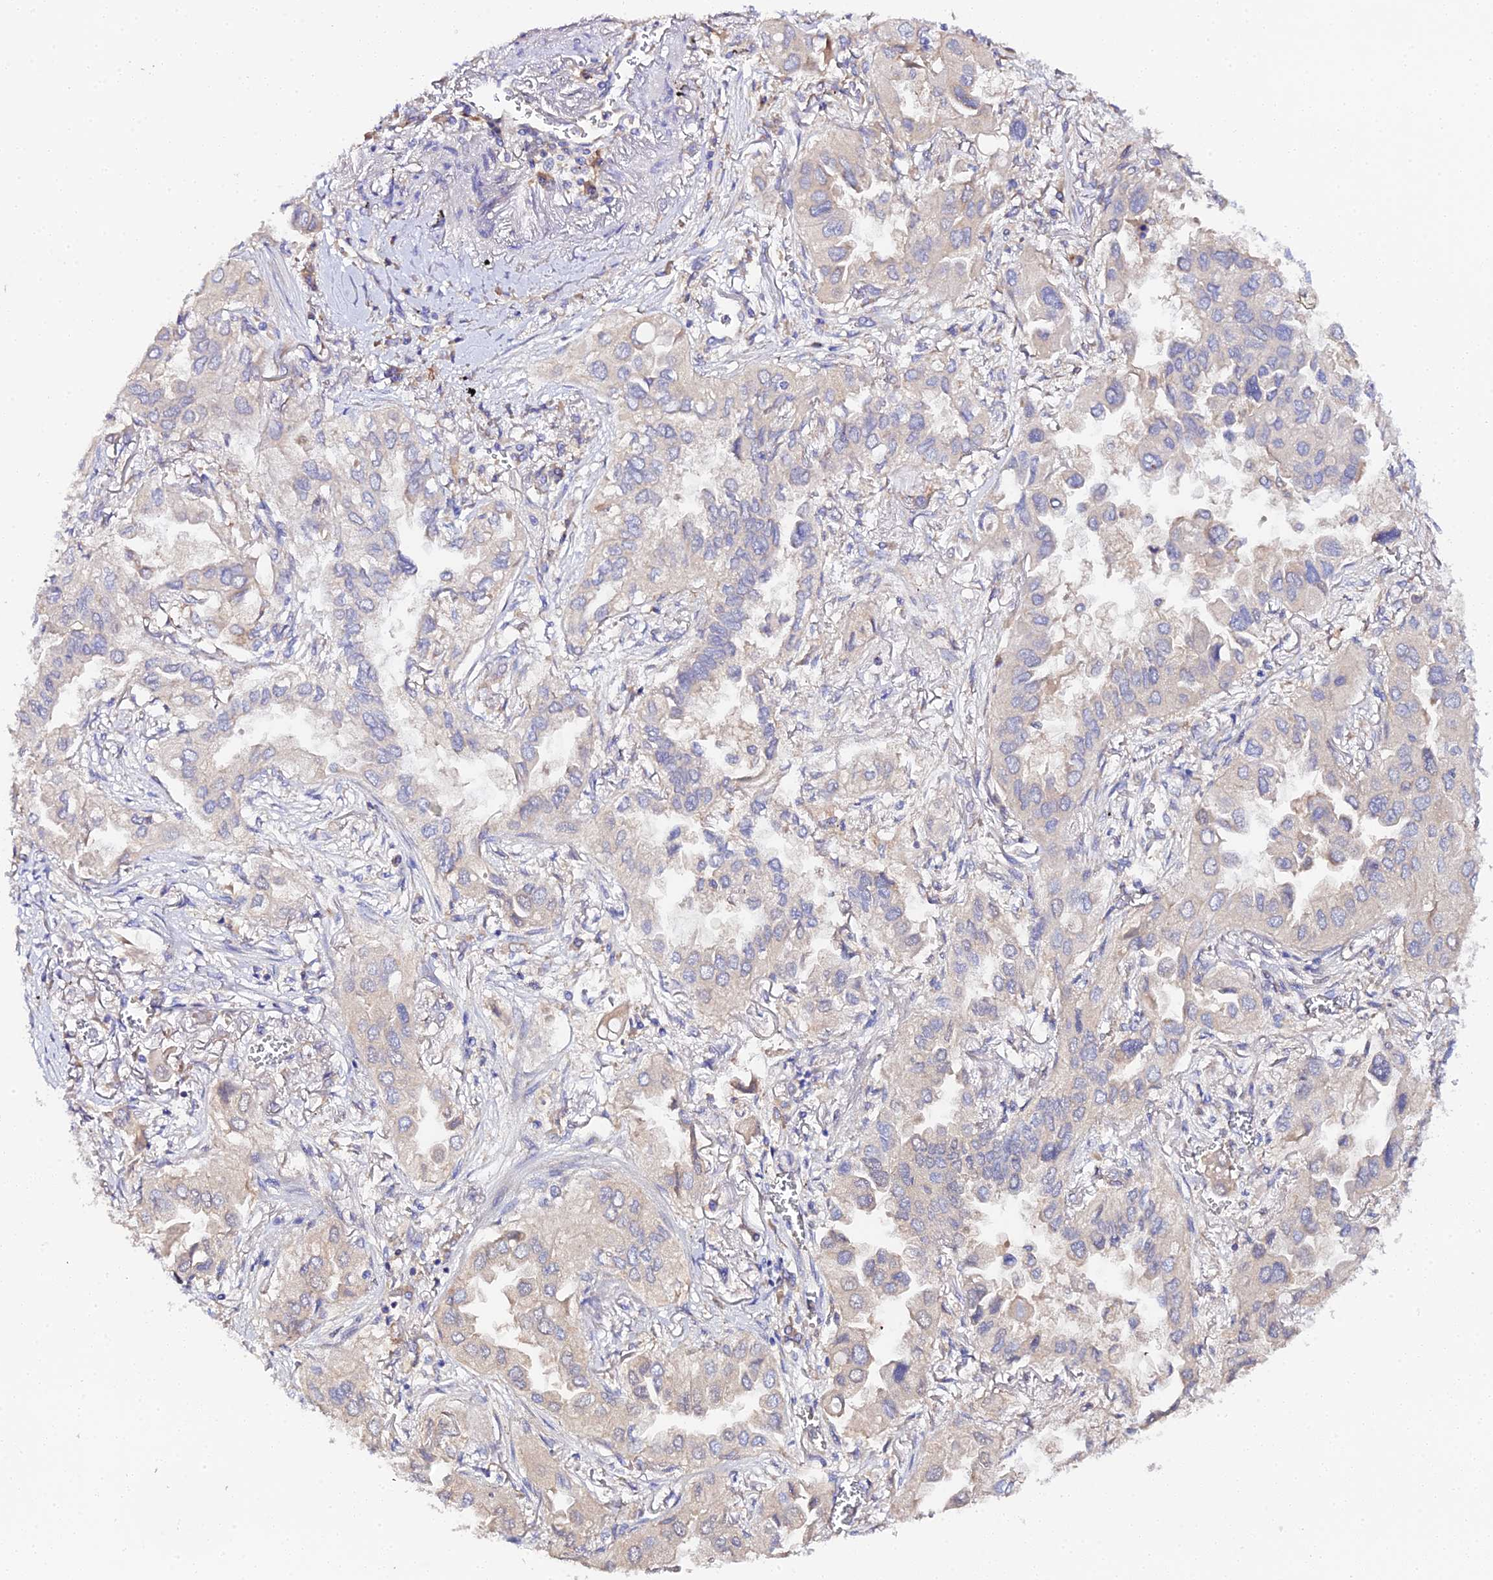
{"staining": {"intensity": "weak", "quantity": "<25%", "location": "cytoplasmic/membranous"}, "tissue": "lung cancer", "cell_type": "Tumor cells", "image_type": "cancer", "snomed": [{"axis": "morphology", "description": "Adenocarcinoma, NOS"}, {"axis": "topography", "description": "Lung"}], "caption": "A photomicrograph of human lung adenocarcinoma is negative for staining in tumor cells. (DAB (3,3'-diaminobenzidine) IHC visualized using brightfield microscopy, high magnification).", "gene": "SCX", "patient": {"sex": "female", "age": 76}}